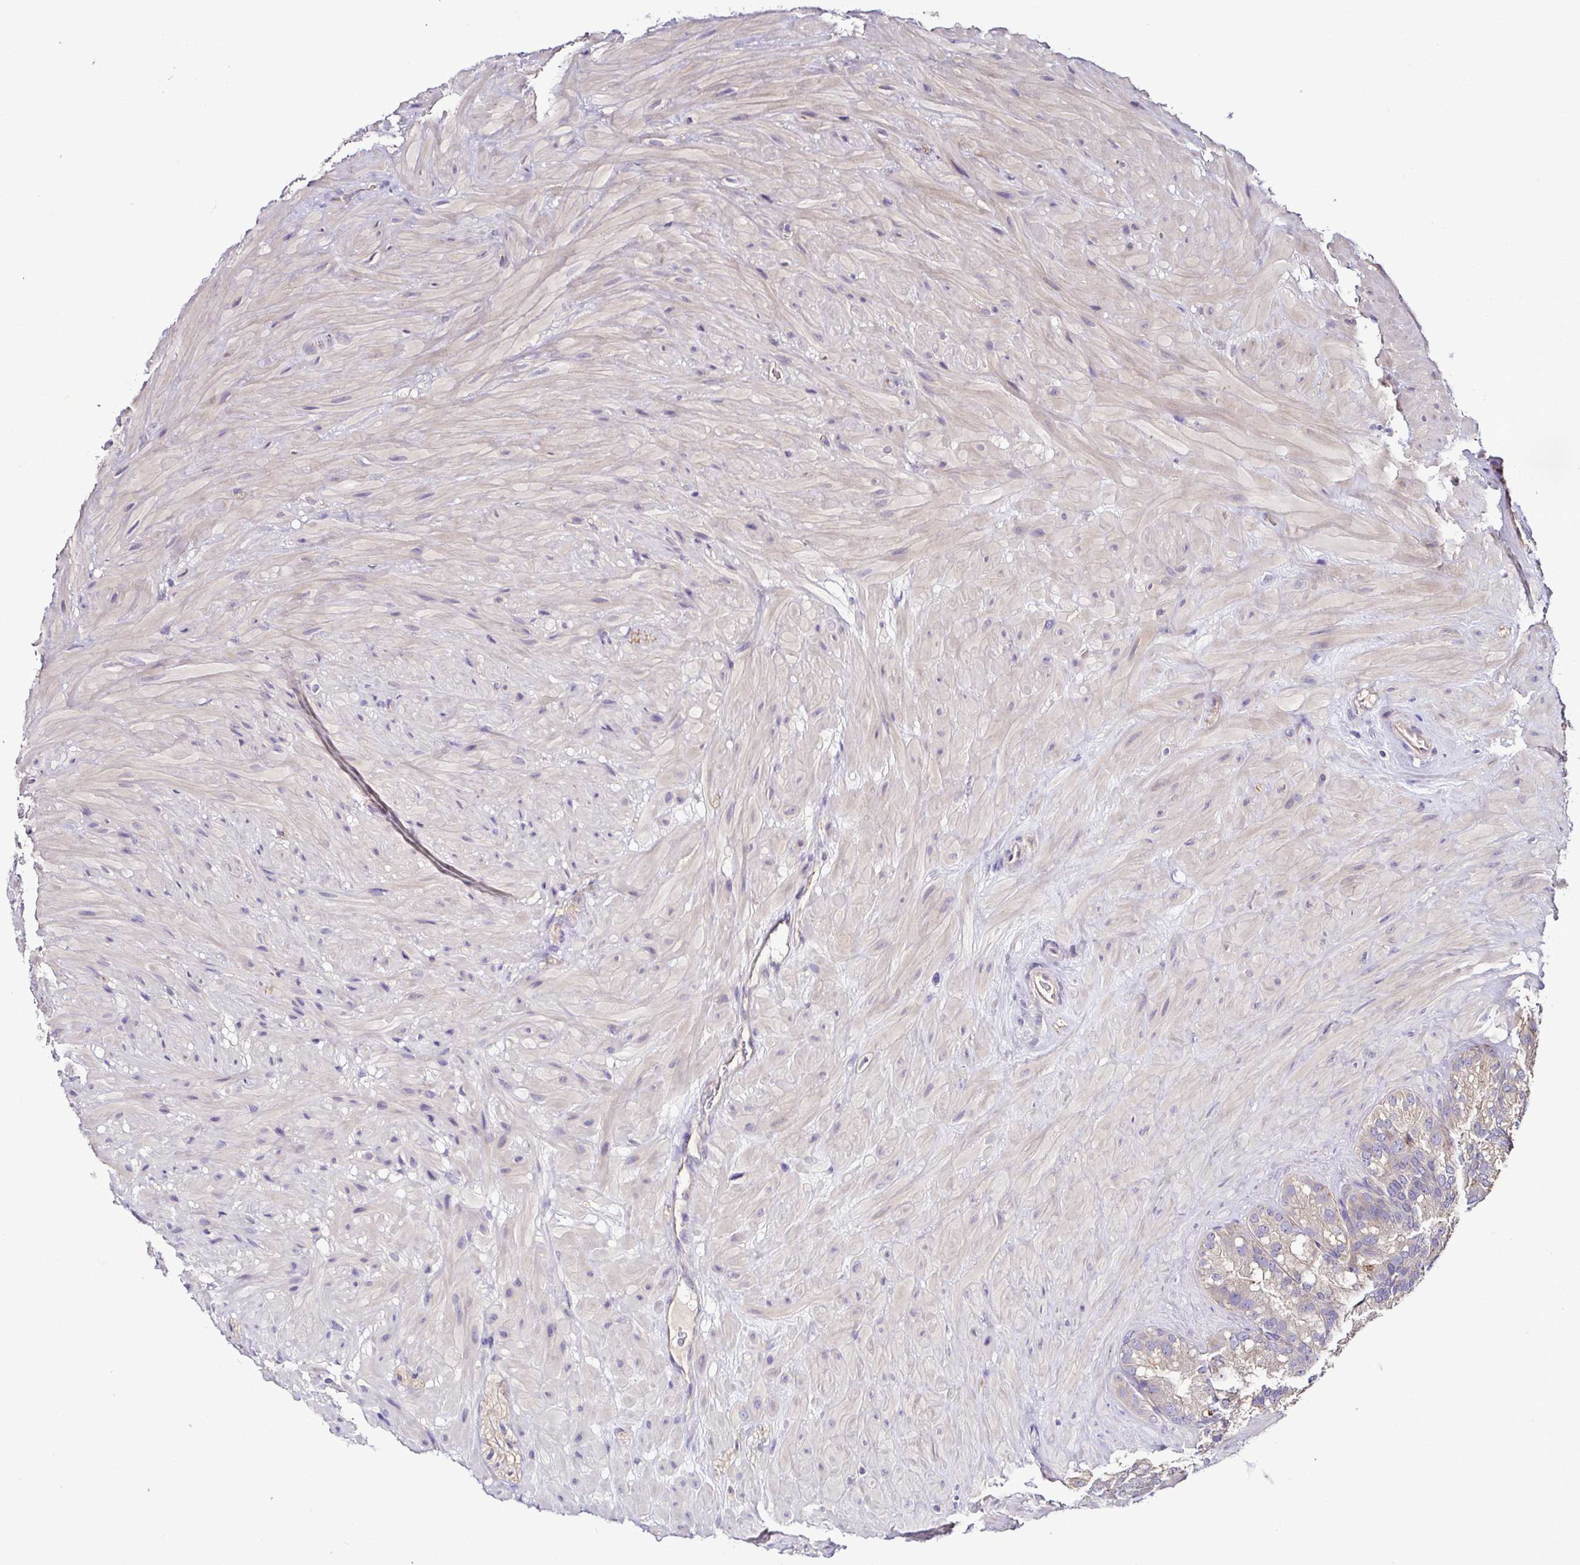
{"staining": {"intensity": "weak", "quantity": "<25%", "location": "cytoplasmic/membranous"}, "tissue": "seminal vesicle", "cell_type": "Glandular cells", "image_type": "normal", "snomed": [{"axis": "morphology", "description": "Normal tissue, NOS"}, {"axis": "topography", "description": "Seminal veicle"}], "caption": "The micrograph displays no staining of glandular cells in normal seminal vesicle.", "gene": "LMOD2", "patient": {"sex": "male", "age": 60}}